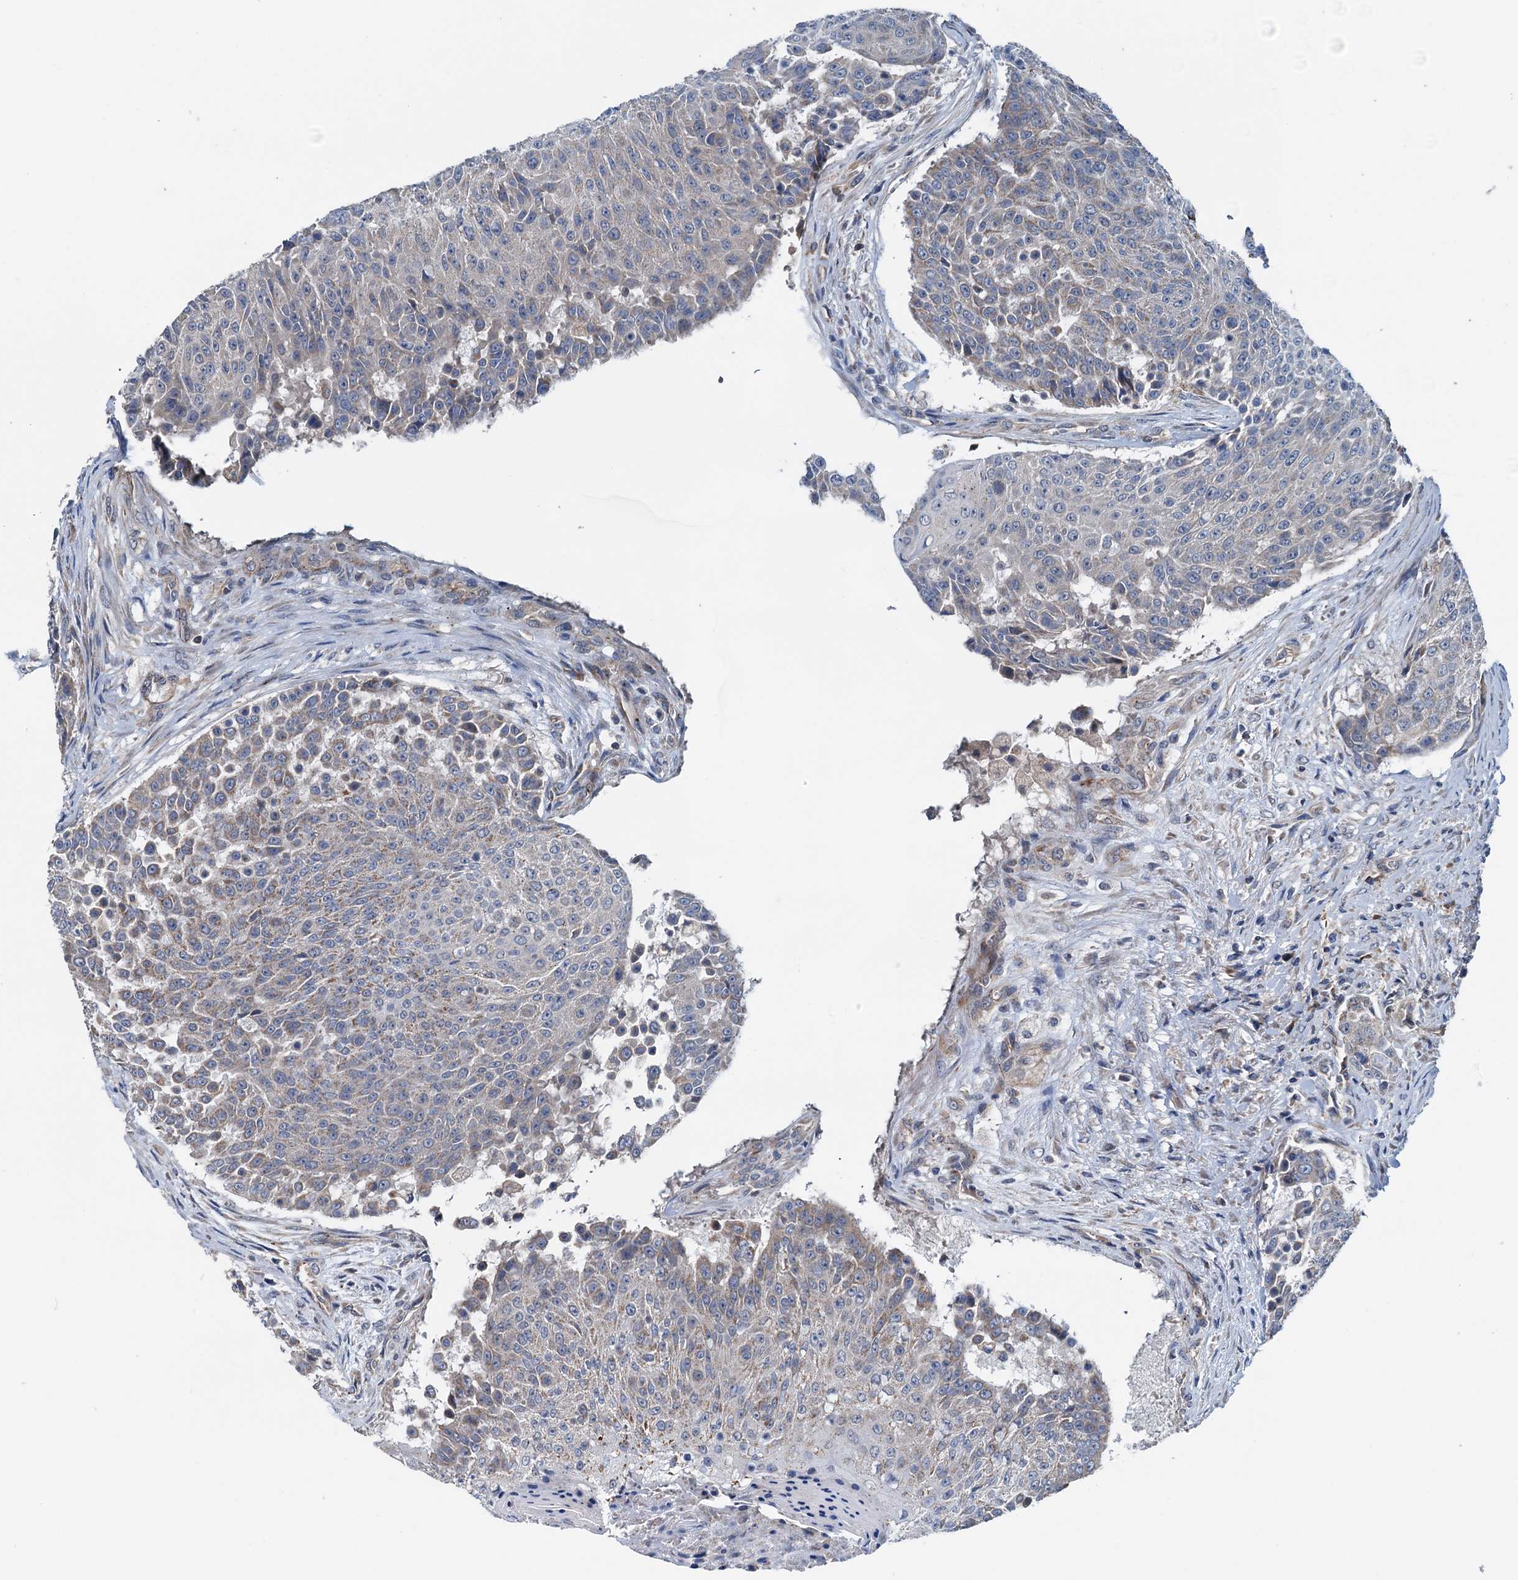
{"staining": {"intensity": "weak", "quantity": "25%-75%", "location": "cytoplasmic/membranous"}, "tissue": "urothelial cancer", "cell_type": "Tumor cells", "image_type": "cancer", "snomed": [{"axis": "morphology", "description": "Urothelial carcinoma, High grade"}, {"axis": "topography", "description": "Urinary bladder"}], "caption": "Protein analysis of high-grade urothelial carcinoma tissue reveals weak cytoplasmic/membranous expression in approximately 25%-75% of tumor cells.", "gene": "ELAC1", "patient": {"sex": "female", "age": 63}}